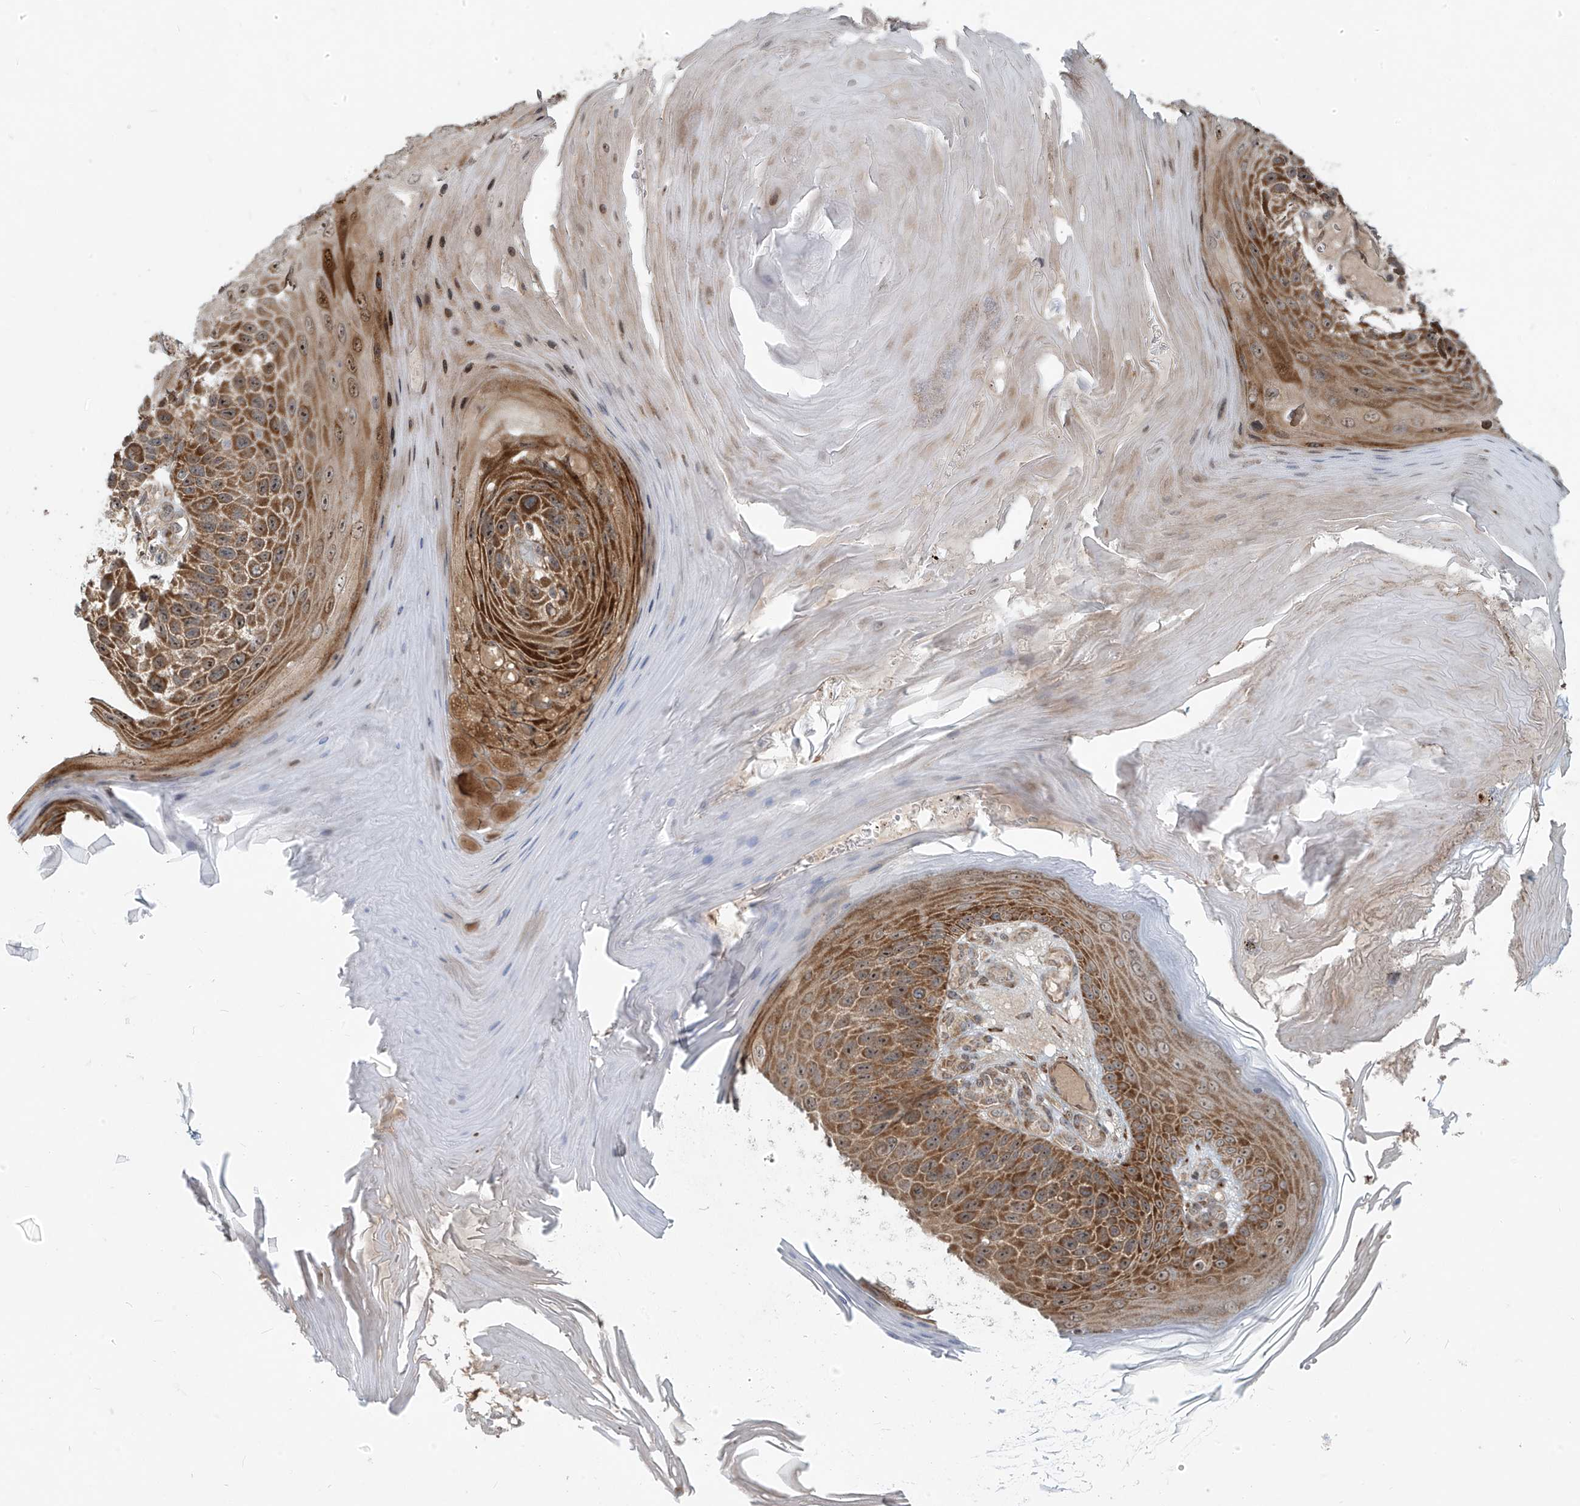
{"staining": {"intensity": "moderate", "quantity": ">75%", "location": "cytoplasmic/membranous"}, "tissue": "skin cancer", "cell_type": "Tumor cells", "image_type": "cancer", "snomed": [{"axis": "morphology", "description": "Squamous cell carcinoma, NOS"}, {"axis": "topography", "description": "Skin"}], "caption": "Immunohistochemistry (IHC) image of neoplastic tissue: squamous cell carcinoma (skin) stained using IHC displays medium levels of moderate protein expression localized specifically in the cytoplasmic/membranous of tumor cells, appearing as a cytoplasmic/membranous brown color.", "gene": "KATNIP", "patient": {"sex": "female", "age": 88}}